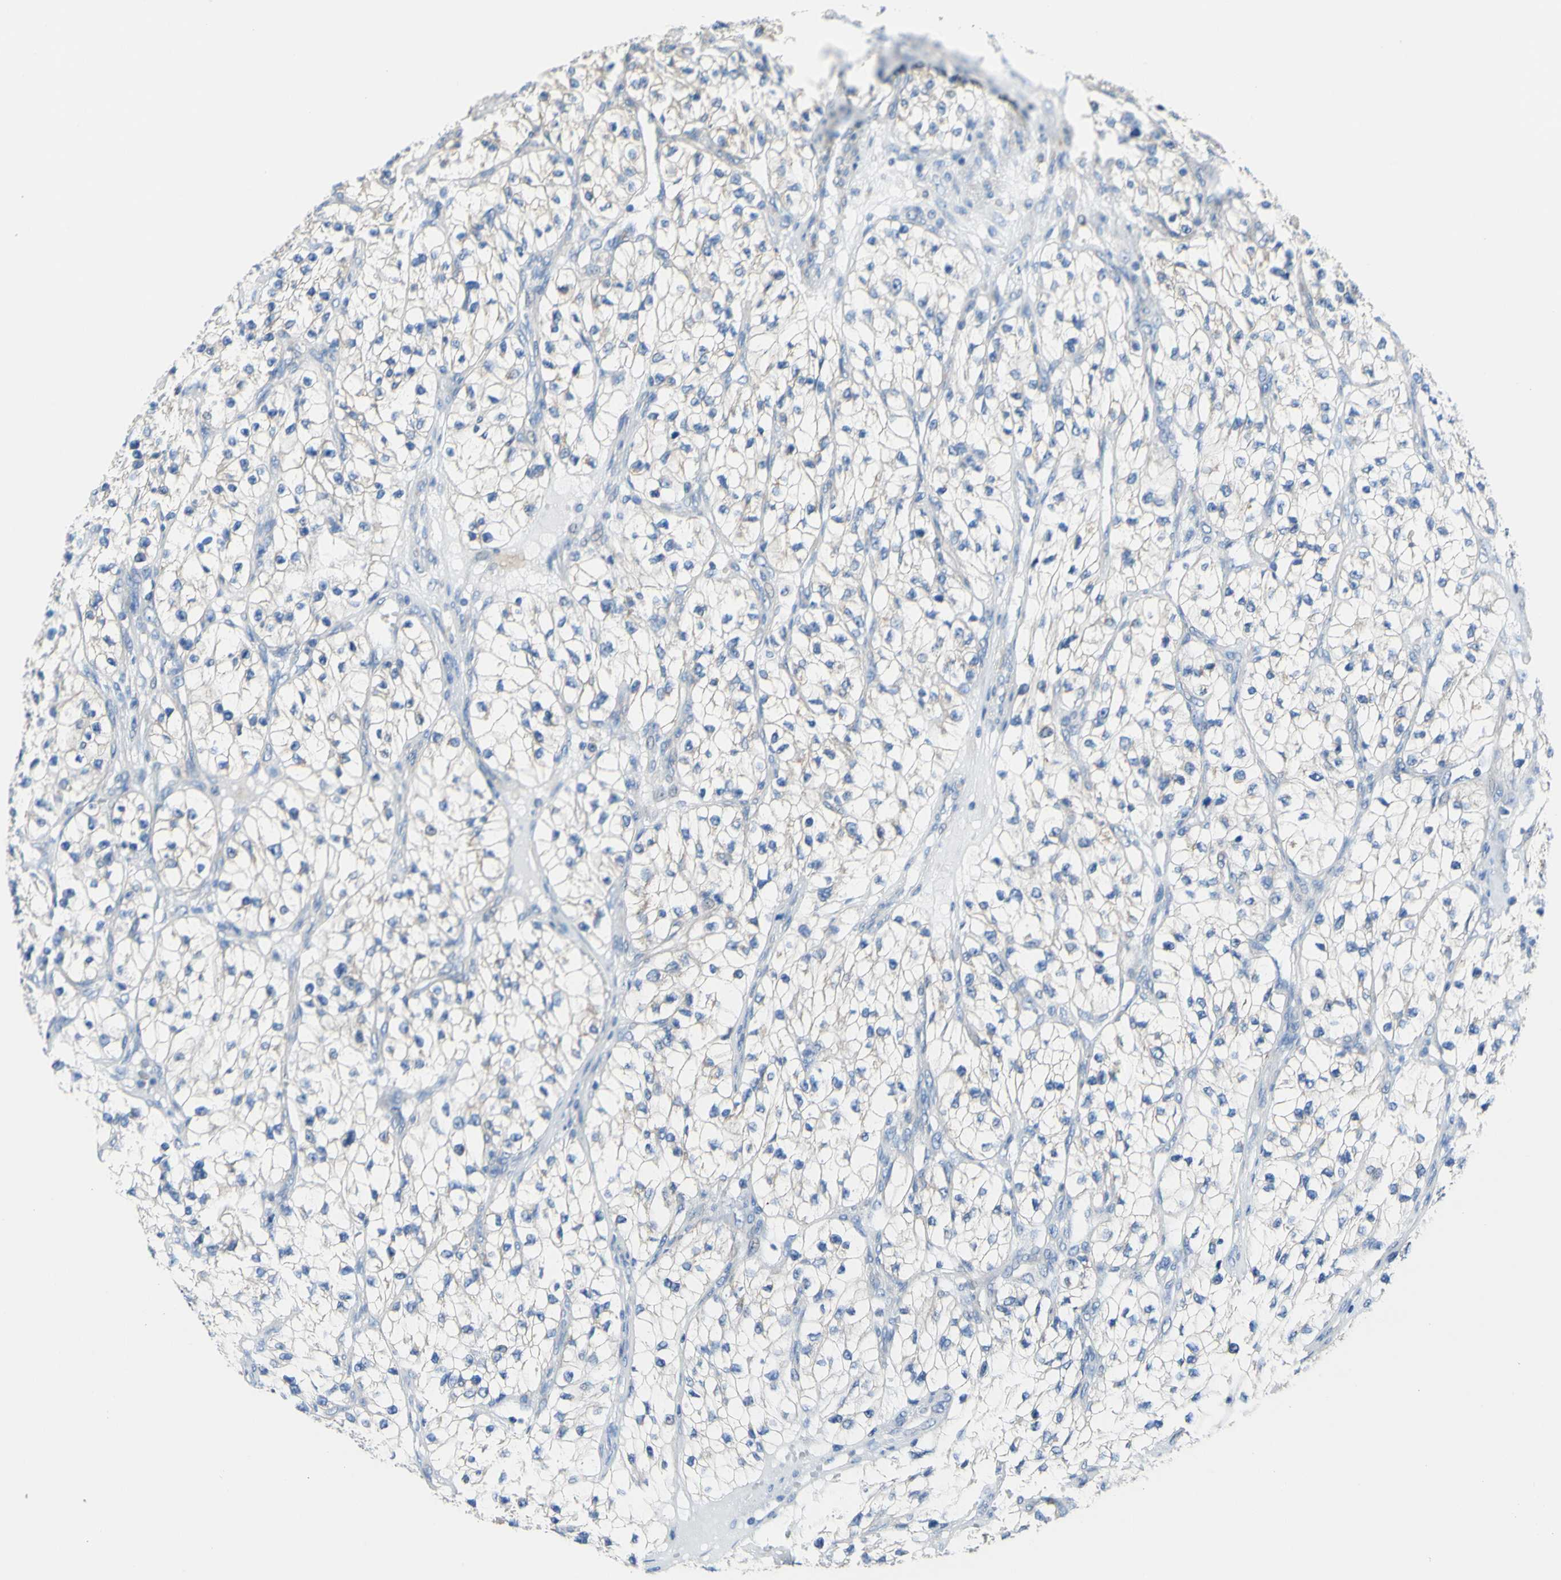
{"staining": {"intensity": "negative", "quantity": "none", "location": "none"}, "tissue": "renal cancer", "cell_type": "Tumor cells", "image_type": "cancer", "snomed": [{"axis": "morphology", "description": "Adenocarcinoma, NOS"}, {"axis": "topography", "description": "Kidney"}], "caption": "An IHC photomicrograph of renal adenocarcinoma is shown. There is no staining in tumor cells of renal adenocarcinoma.", "gene": "RETREG2", "patient": {"sex": "female", "age": 57}}